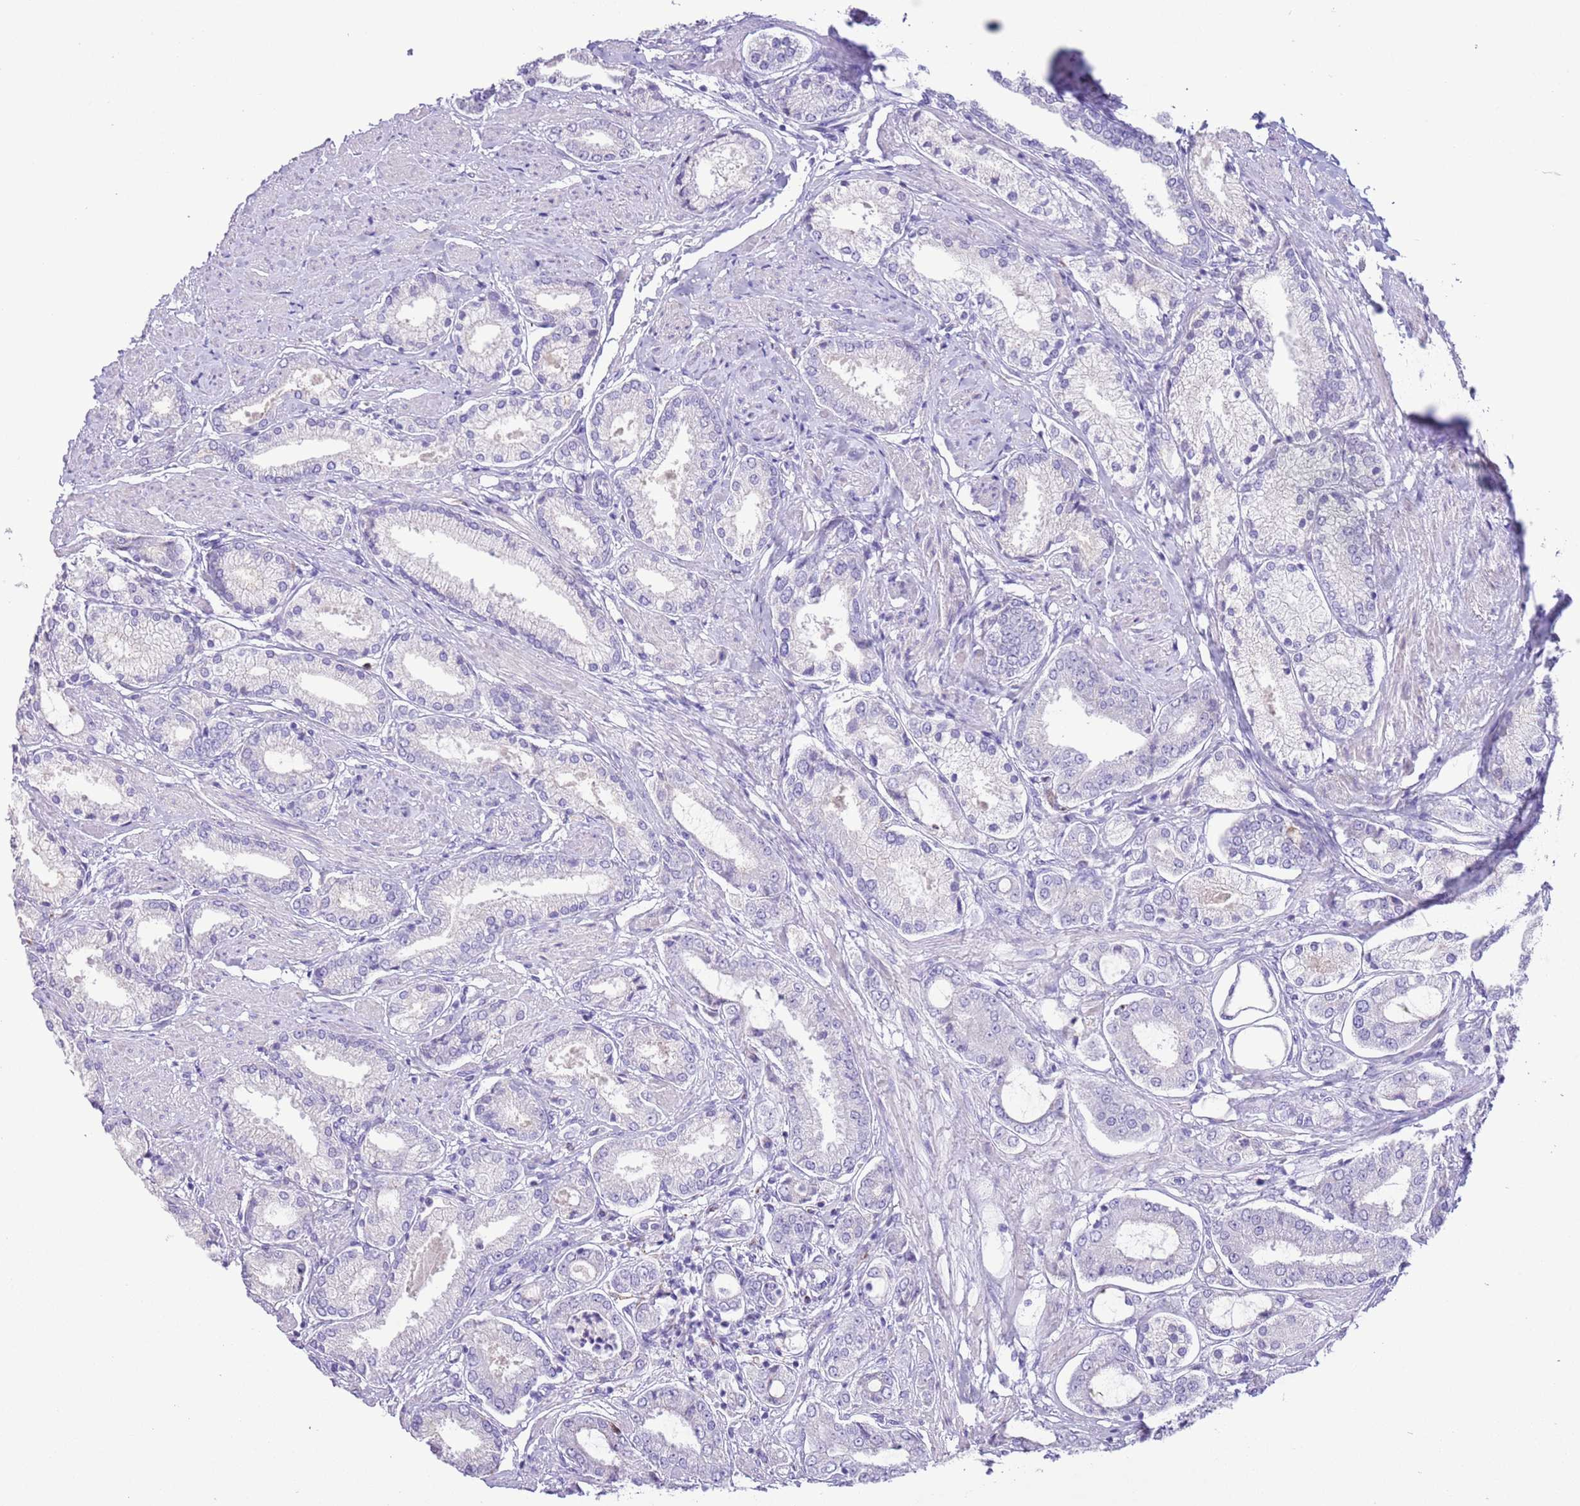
{"staining": {"intensity": "negative", "quantity": "none", "location": "none"}, "tissue": "prostate cancer", "cell_type": "Tumor cells", "image_type": "cancer", "snomed": [{"axis": "morphology", "description": "Adenocarcinoma, High grade"}, {"axis": "topography", "description": "Prostate and seminal vesicle, NOS"}], "caption": "A histopathology image of adenocarcinoma (high-grade) (prostate) stained for a protein shows no brown staining in tumor cells.", "gene": "ZNF697", "patient": {"sex": "male", "age": 64}}